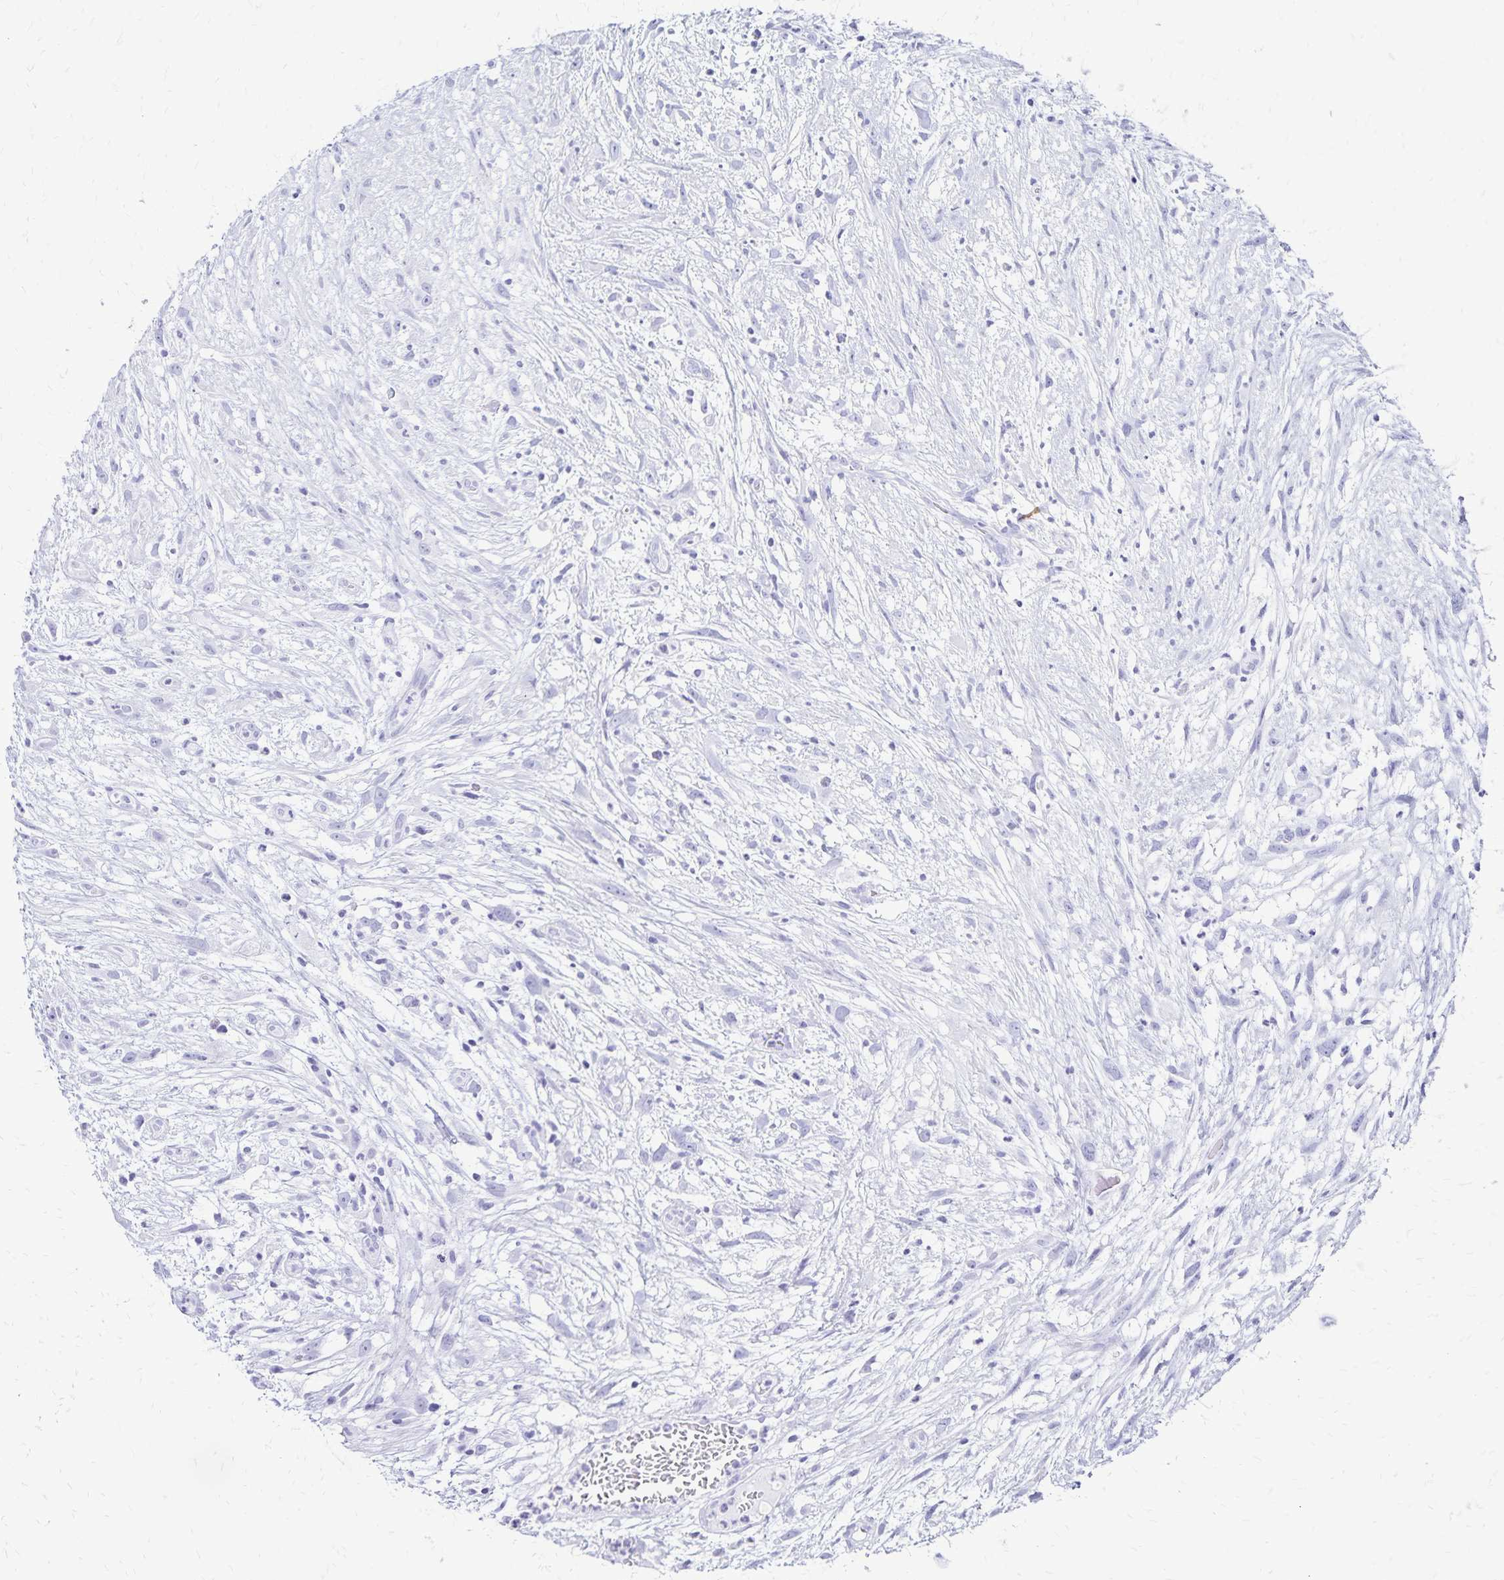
{"staining": {"intensity": "negative", "quantity": "none", "location": "none"}, "tissue": "head and neck cancer", "cell_type": "Tumor cells", "image_type": "cancer", "snomed": [{"axis": "morphology", "description": "Squamous cell carcinoma, NOS"}, {"axis": "topography", "description": "Head-Neck"}], "caption": "A photomicrograph of human head and neck cancer is negative for staining in tumor cells.", "gene": "LIN28B", "patient": {"sex": "male", "age": 65}}